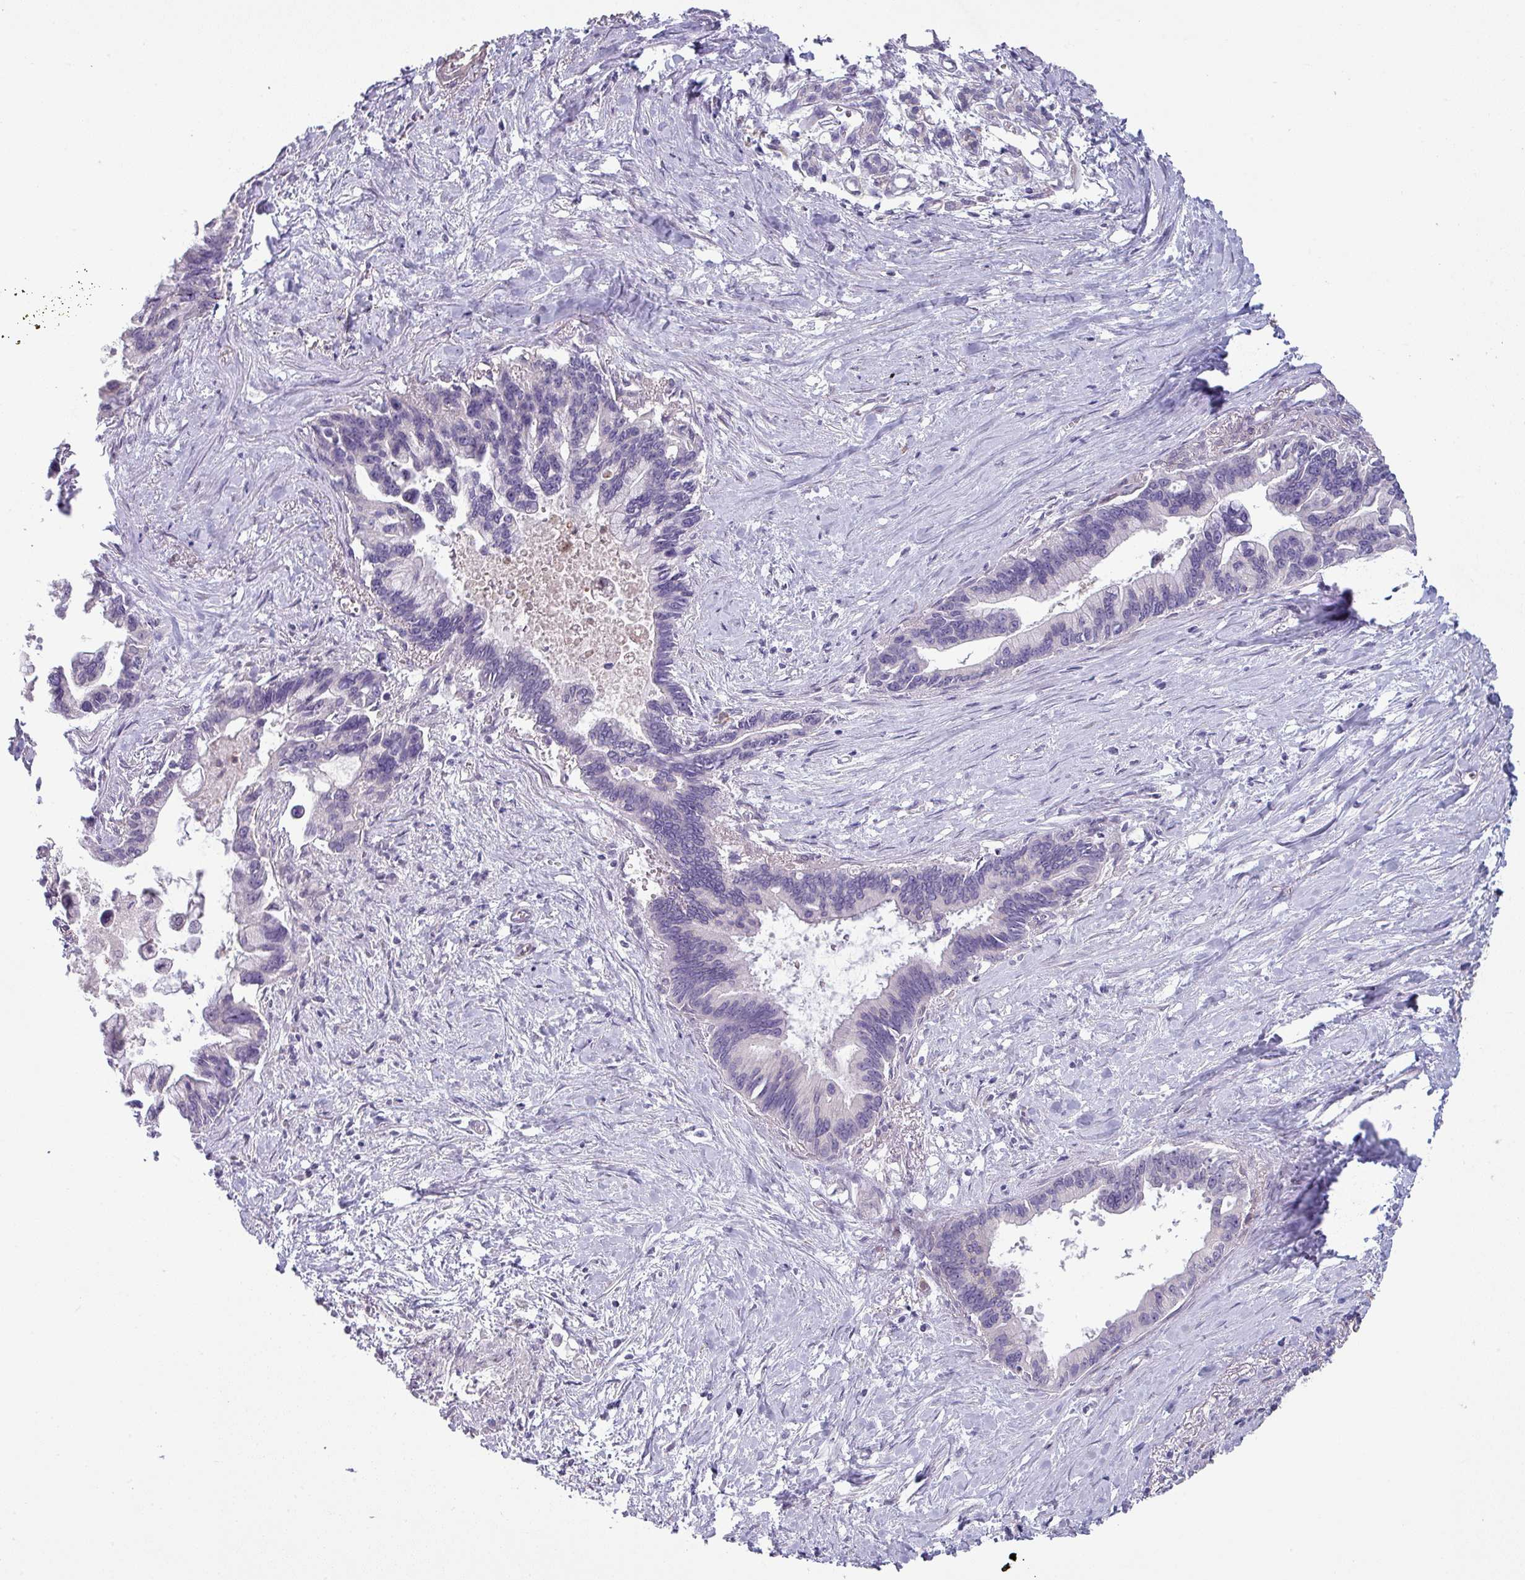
{"staining": {"intensity": "negative", "quantity": "none", "location": "none"}, "tissue": "pancreatic cancer", "cell_type": "Tumor cells", "image_type": "cancer", "snomed": [{"axis": "morphology", "description": "Adenocarcinoma, NOS"}, {"axis": "topography", "description": "Pancreas"}], "caption": "Immunohistochemical staining of human pancreatic cancer exhibits no significant staining in tumor cells. (DAB immunohistochemistry visualized using brightfield microscopy, high magnification).", "gene": "MAGEC3", "patient": {"sex": "female", "age": 83}}